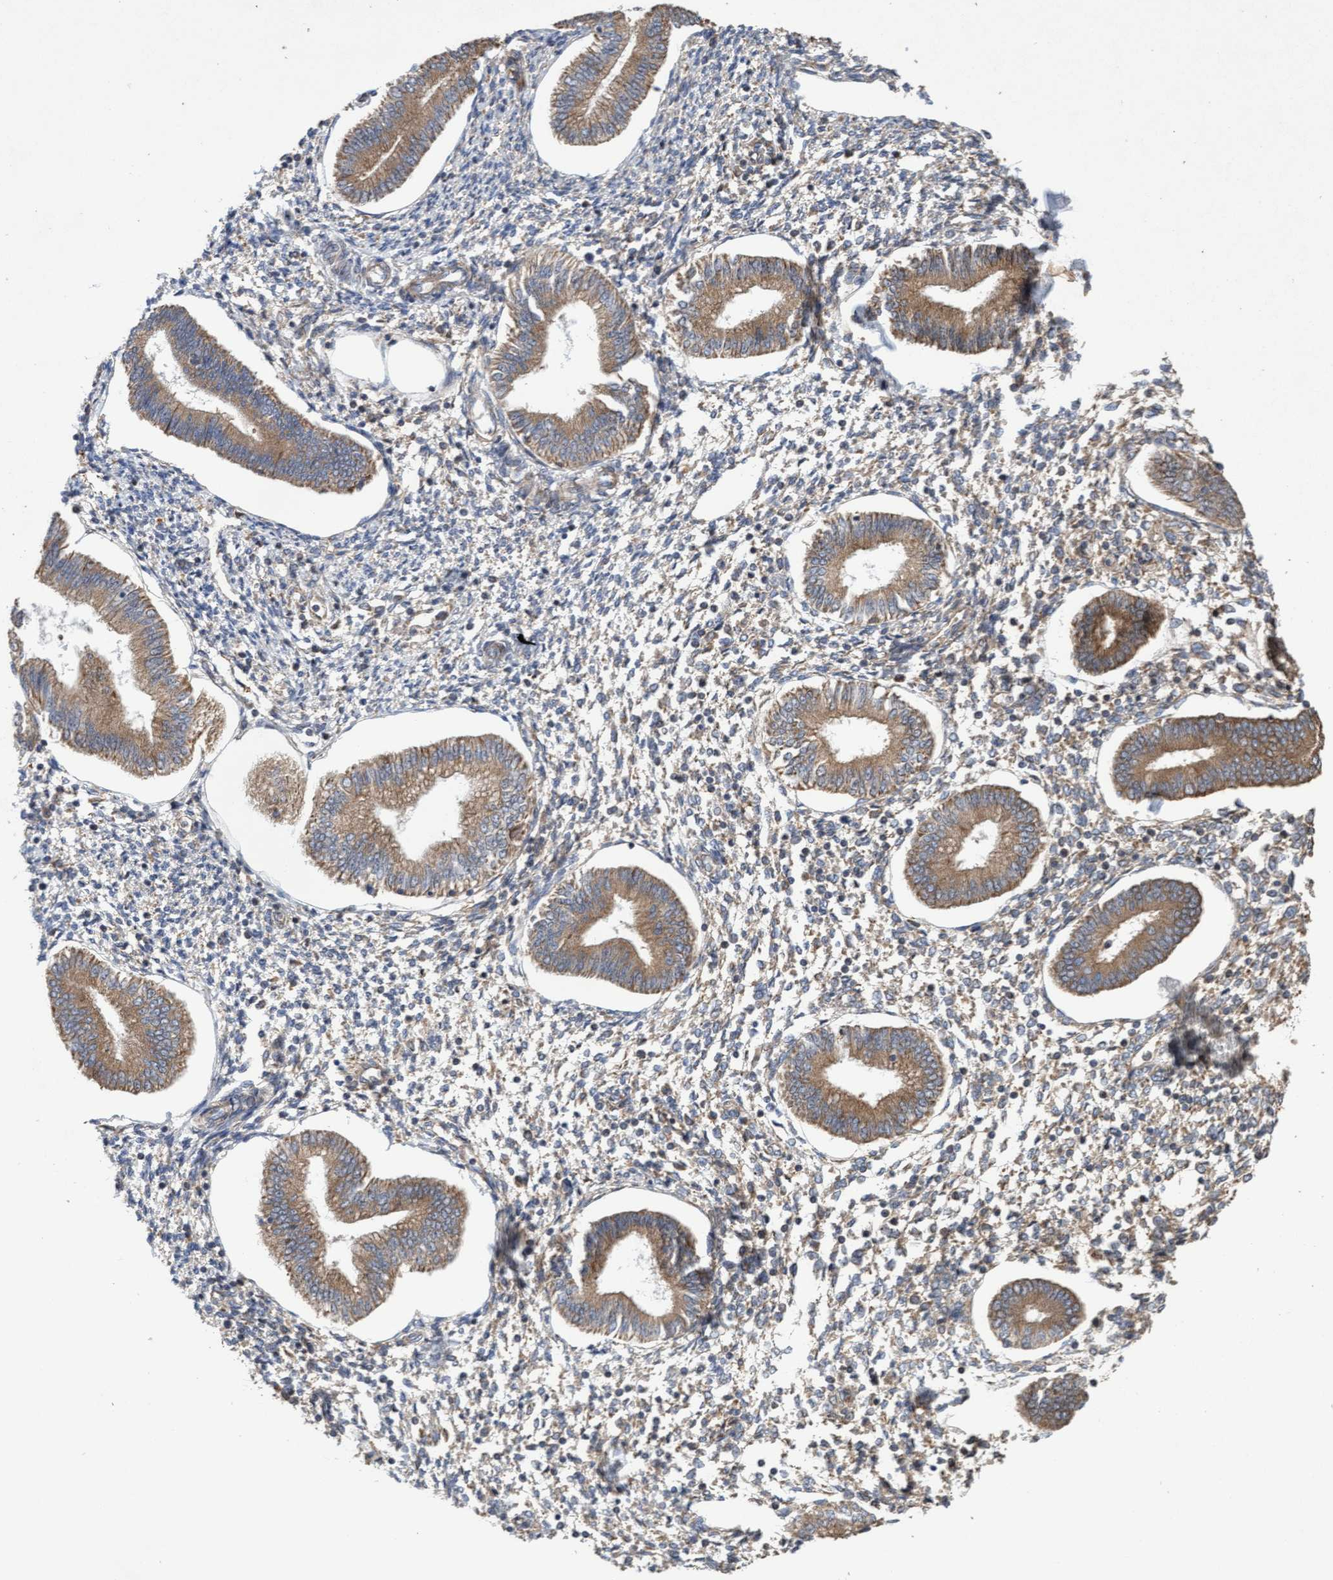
{"staining": {"intensity": "moderate", "quantity": "25%-75%", "location": "cytoplasmic/membranous"}, "tissue": "endometrium", "cell_type": "Cells in endometrial stroma", "image_type": "normal", "snomed": [{"axis": "morphology", "description": "Normal tissue, NOS"}, {"axis": "topography", "description": "Endometrium"}], "caption": "Immunohistochemistry (IHC) image of benign human endometrium stained for a protein (brown), which reveals medium levels of moderate cytoplasmic/membranous staining in about 25%-75% of cells in endometrial stroma.", "gene": "ELP5", "patient": {"sex": "female", "age": 50}}